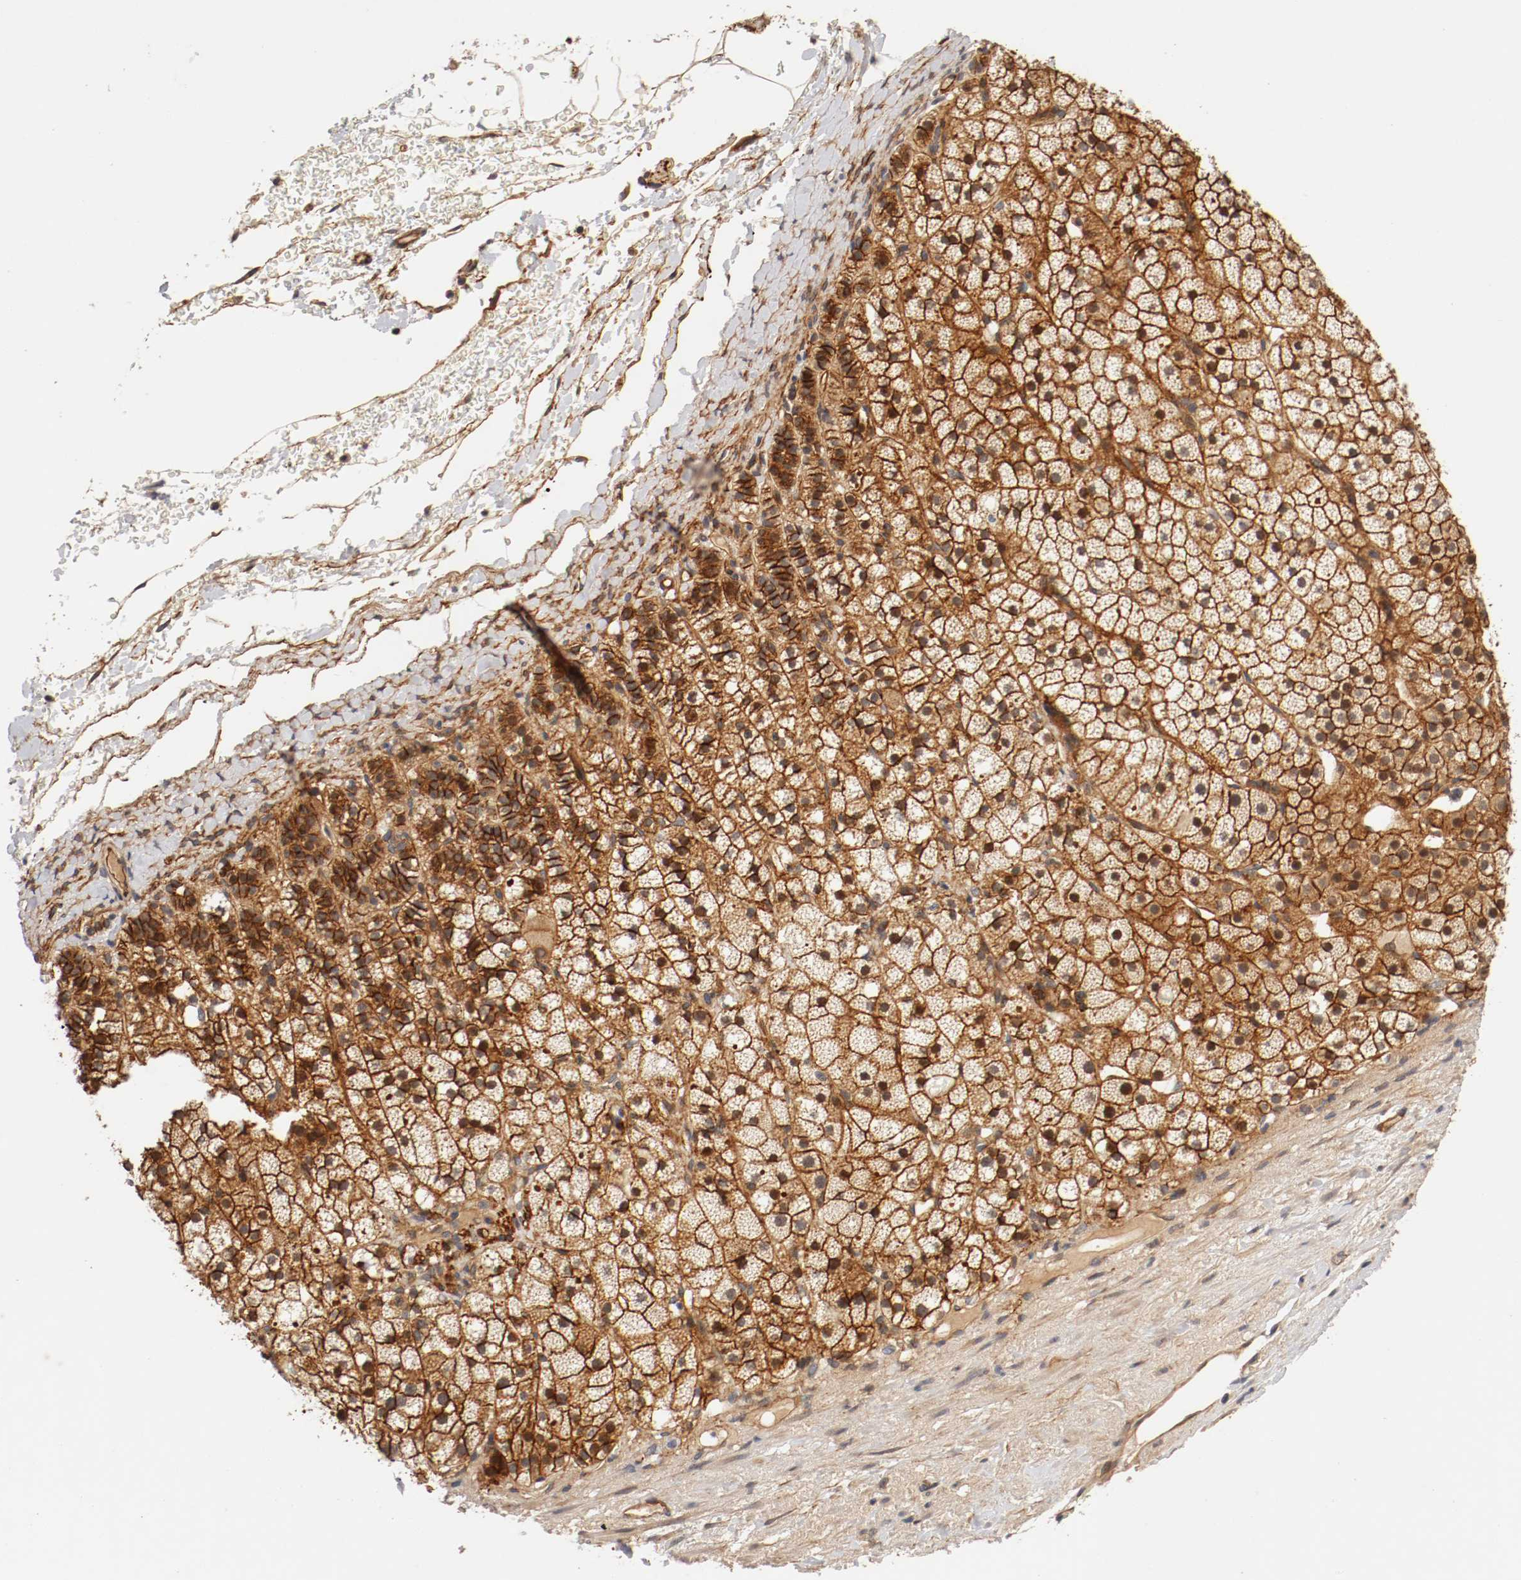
{"staining": {"intensity": "strong", "quantity": ">75%", "location": "cytoplasmic/membranous"}, "tissue": "adrenal gland", "cell_type": "Glandular cells", "image_type": "normal", "snomed": [{"axis": "morphology", "description": "Normal tissue, NOS"}, {"axis": "topography", "description": "Adrenal gland"}], "caption": "Glandular cells reveal strong cytoplasmic/membranous staining in about >75% of cells in benign adrenal gland.", "gene": "TYK2", "patient": {"sex": "male", "age": 35}}